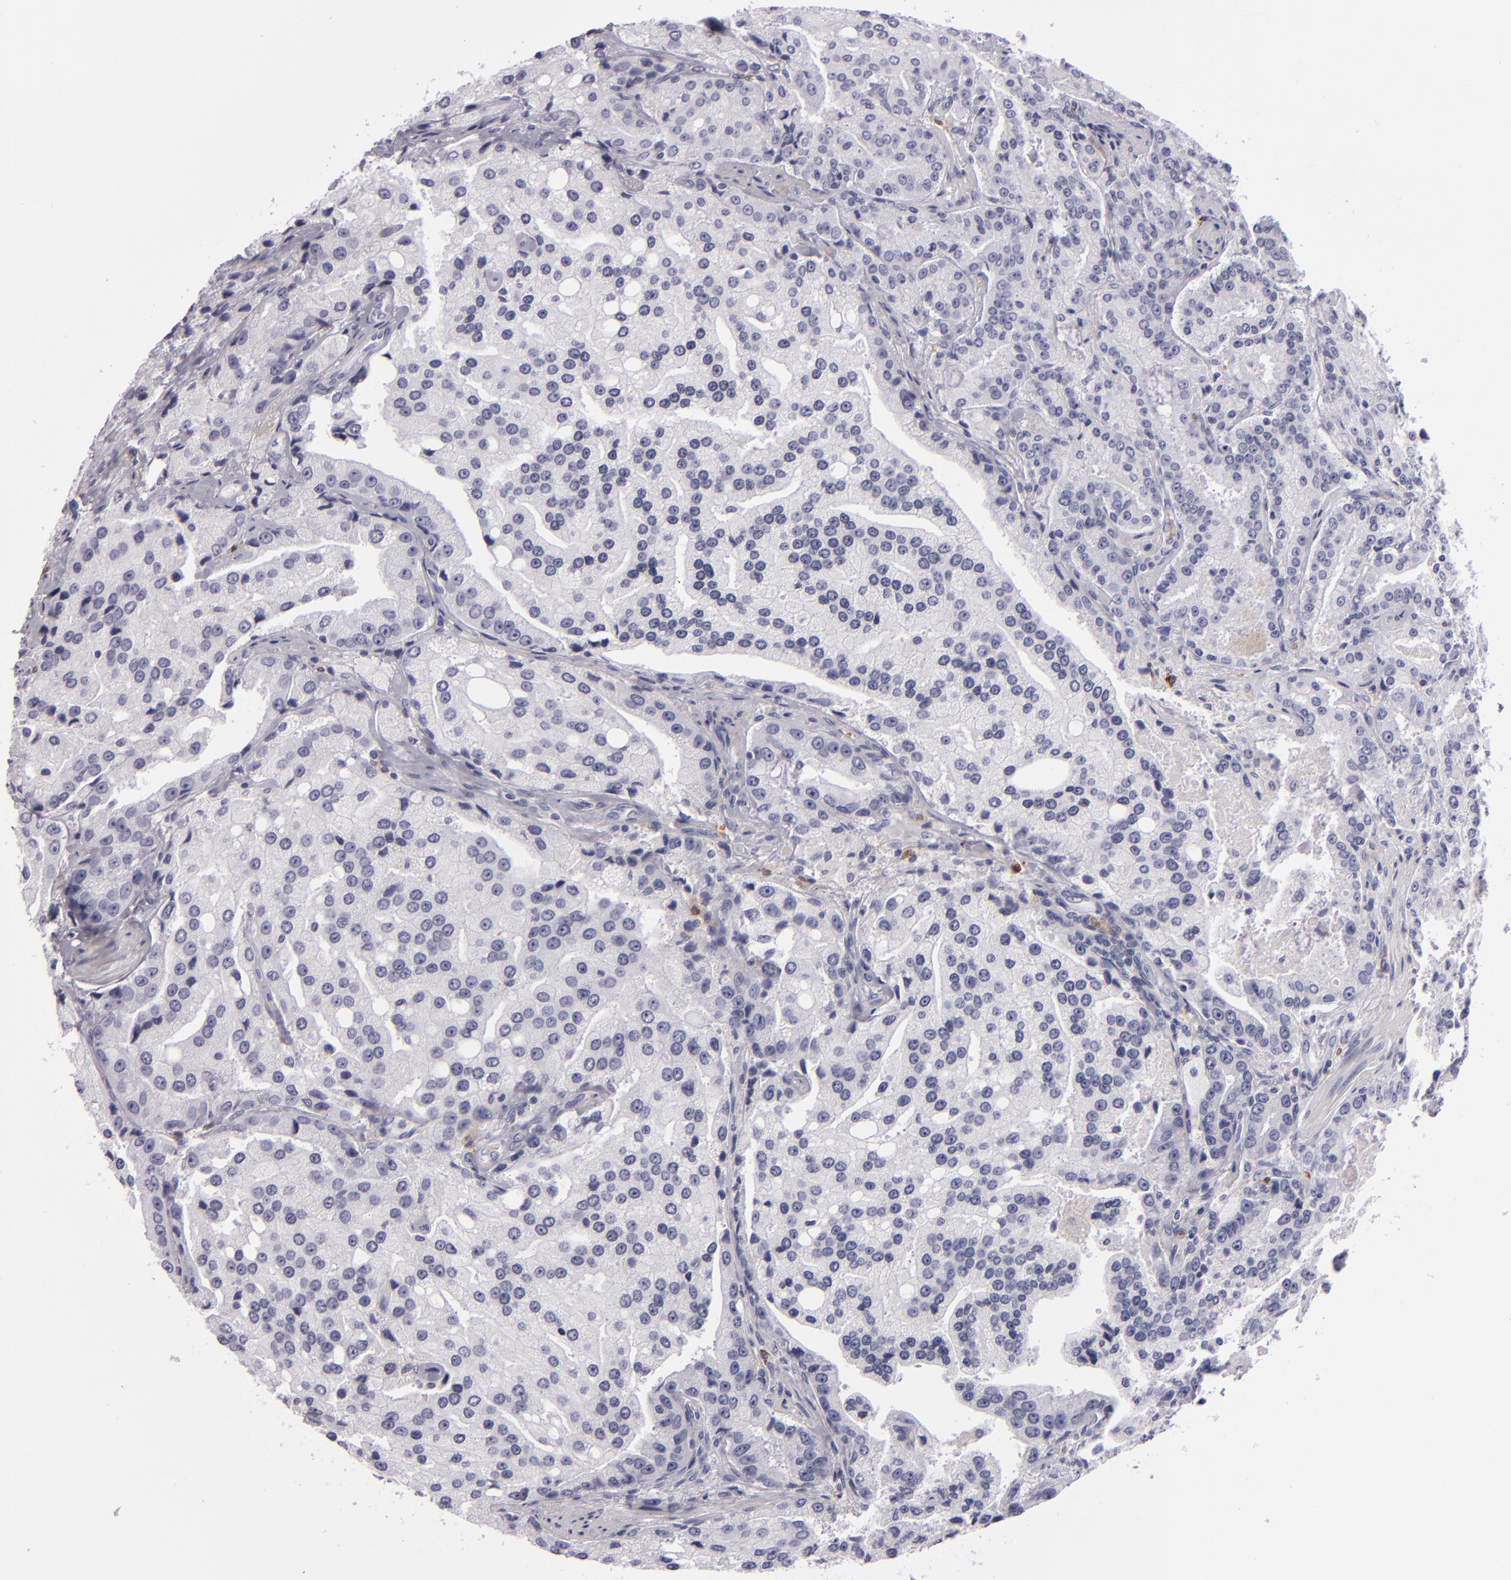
{"staining": {"intensity": "negative", "quantity": "none", "location": "none"}, "tissue": "prostate cancer", "cell_type": "Tumor cells", "image_type": "cancer", "snomed": [{"axis": "morphology", "description": "Adenocarcinoma, Medium grade"}, {"axis": "topography", "description": "Prostate"}], "caption": "Immunohistochemical staining of medium-grade adenocarcinoma (prostate) exhibits no significant positivity in tumor cells.", "gene": "F13A1", "patient": {"sex": "male", "age": 72}}